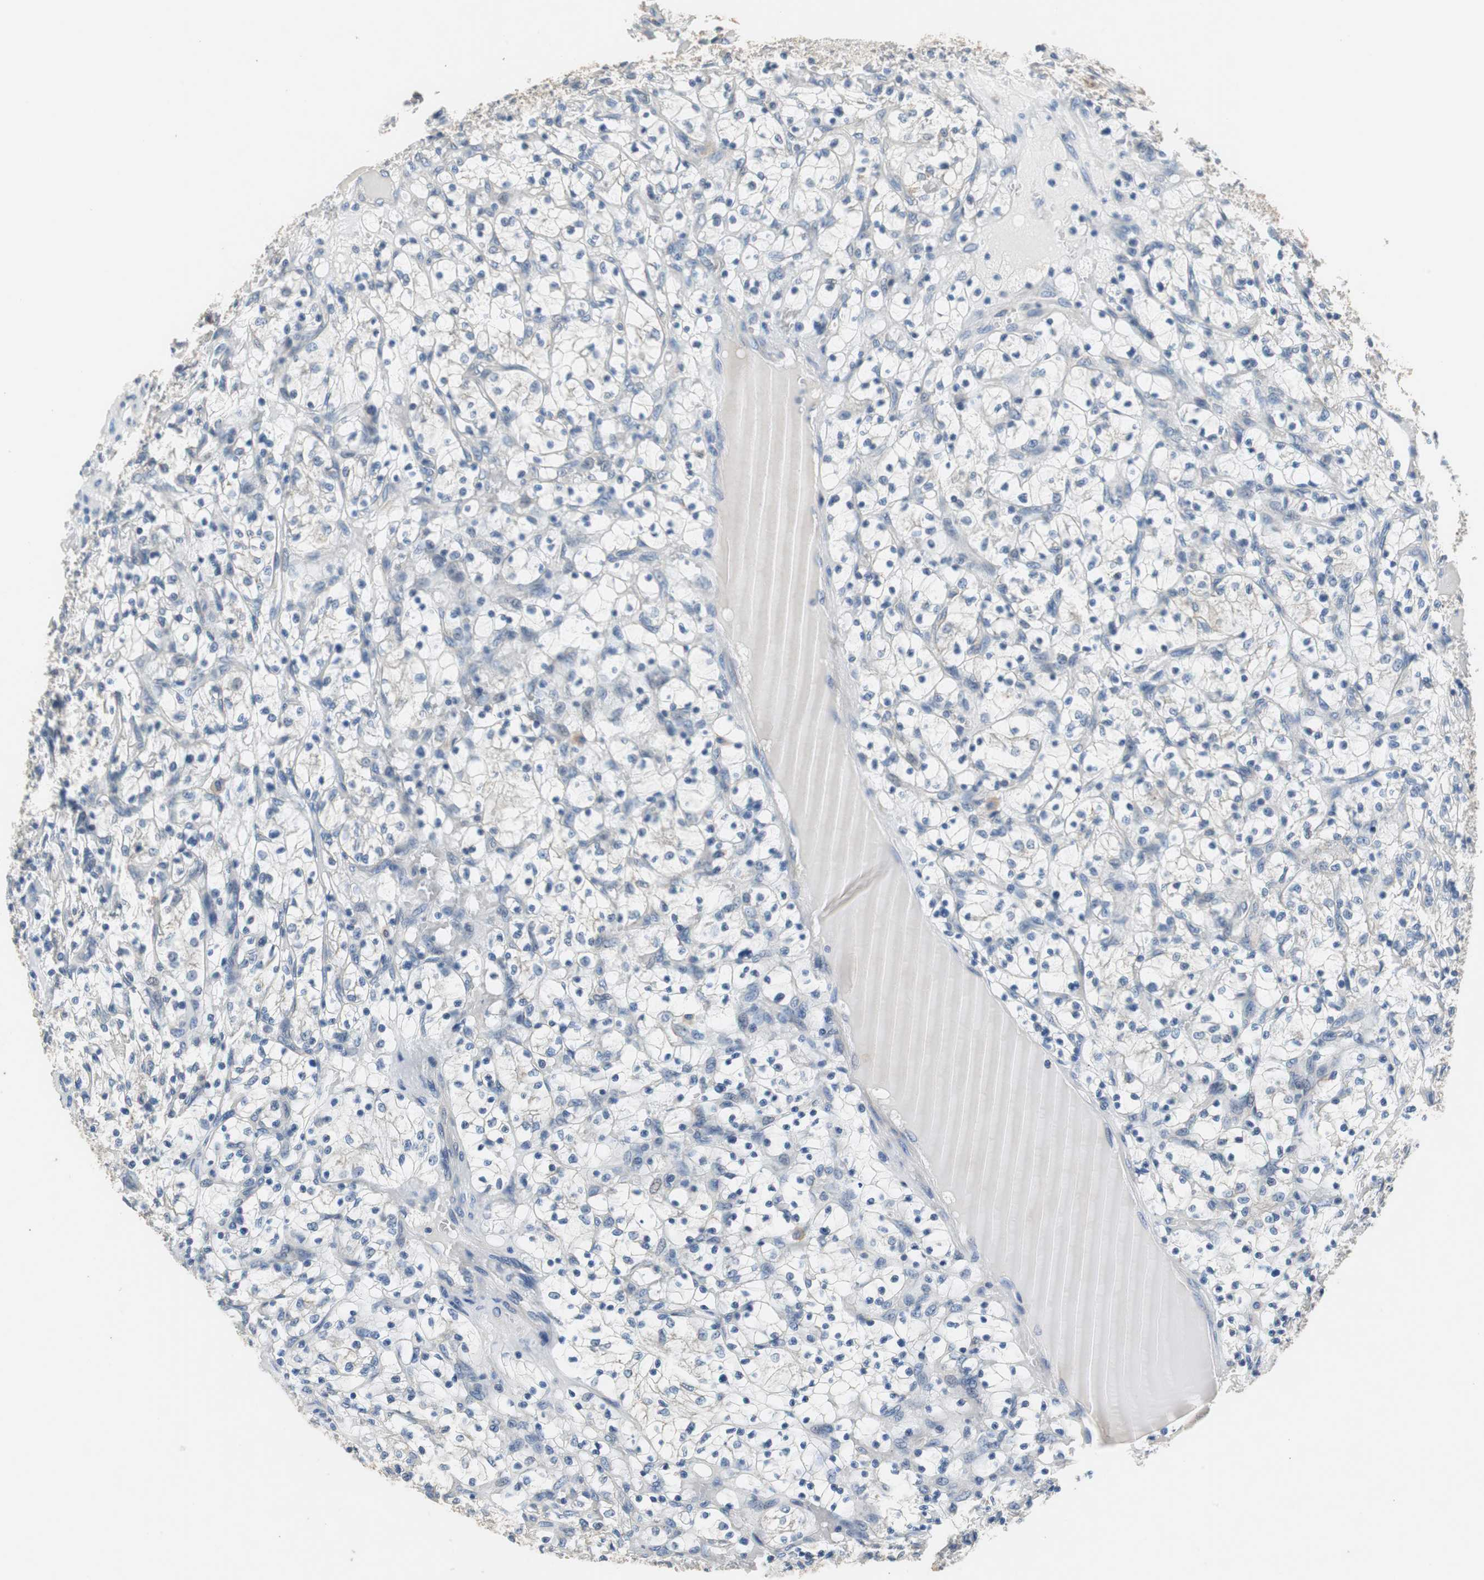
{"staining": {"intensity": "negative", "quantity": "none", "location": "none"}, "tissue": "renal cancer", "cell_type": "Tumor cells", "image_type": "cancer", "snomed": [{"axis": "morphology", "description": "Adenocarcinoma, NOS"}, {"axis": "topography", "description": "Kidney"}], "caption": "DAB (3,3'-diaminobenzidine) immunohistochemical staining of adenocarcinoma (renal) reveals no significant staining in tumor cells.", "gene": "MTIF2", "patient": {"sex": "female", "age": 69}}